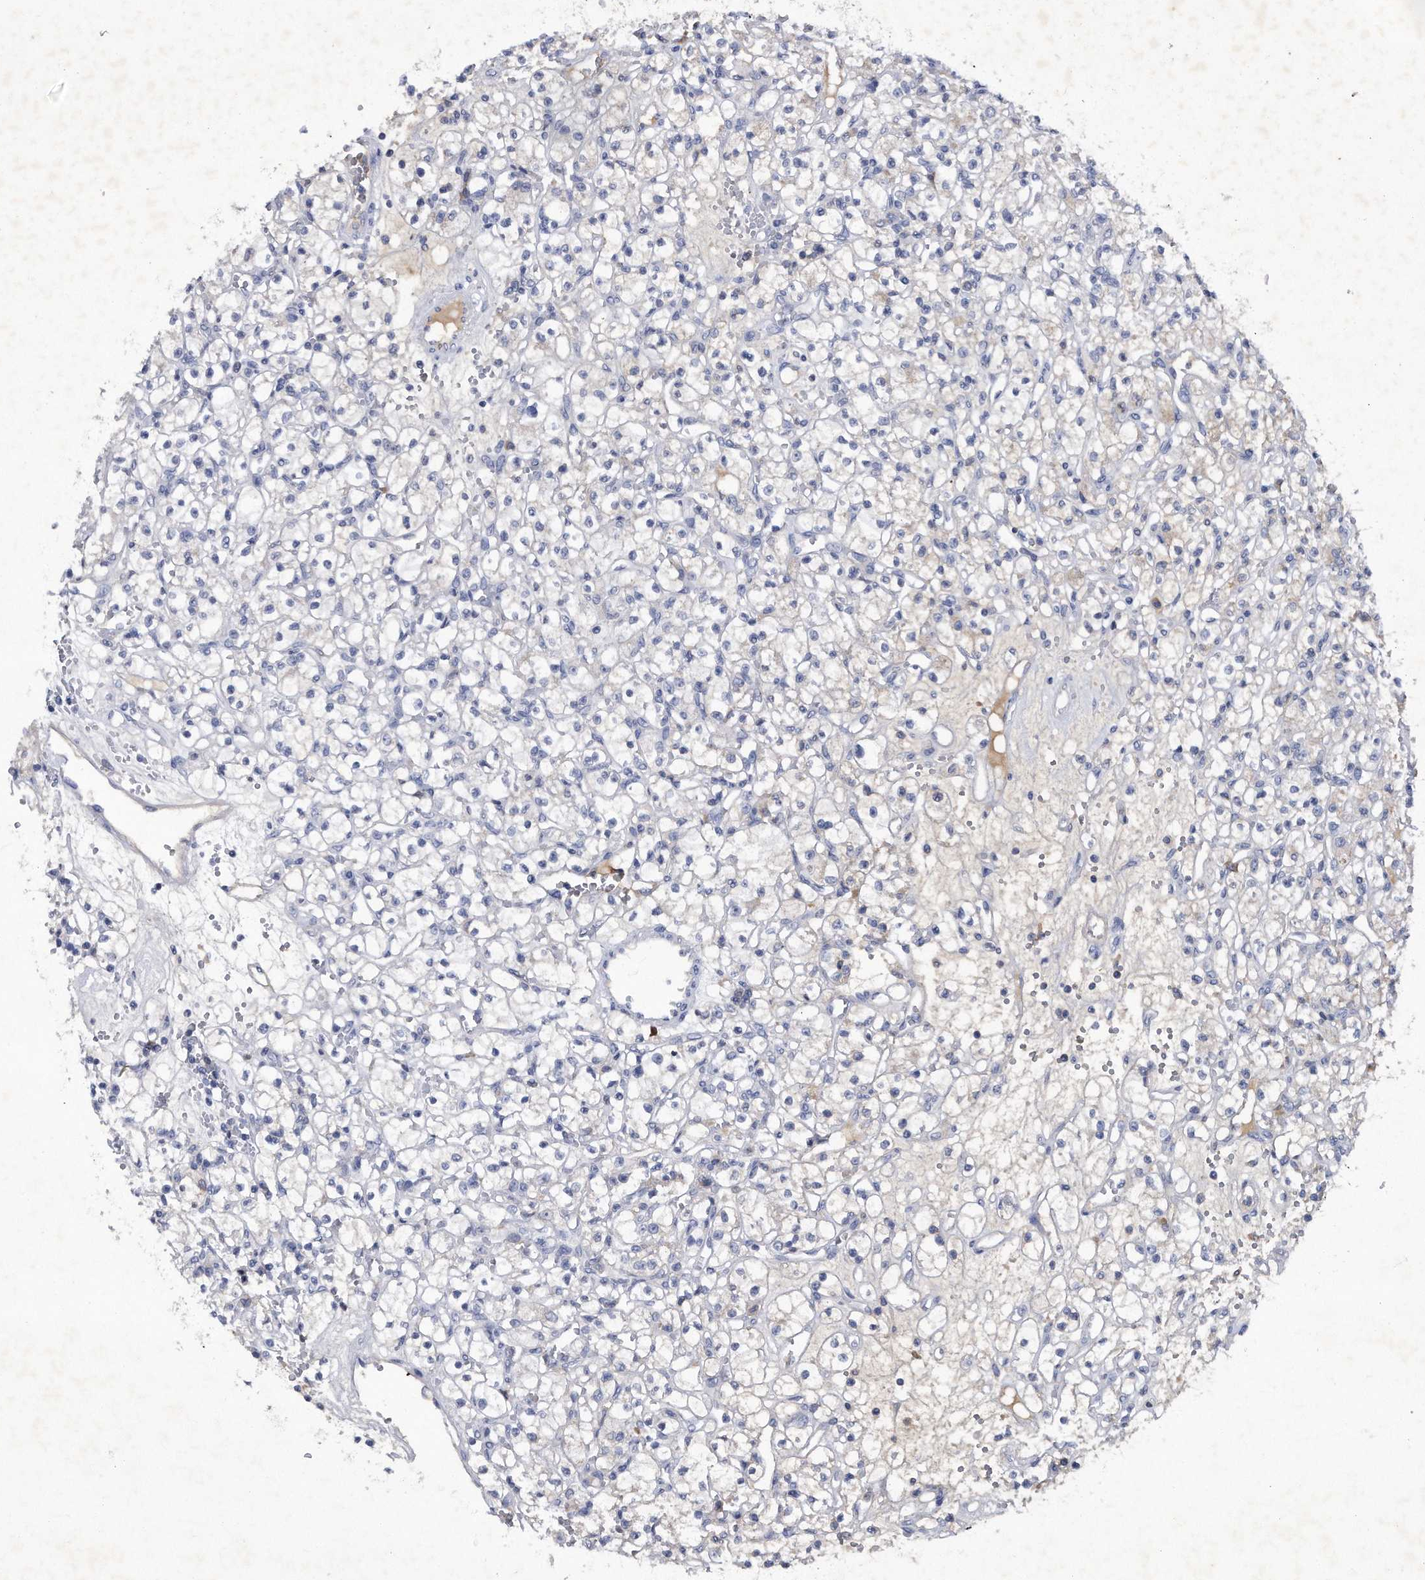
{"staining": {"intensity": "negative", "quantity": "none", "location": "none"}, "tissue": "renal cancer", "cell_type": "Tumor cells", "image_type": "cancer", "snomed": [{"axis": "morphology", "description": "Adenocarcinoma, NOS"}, {"axis": "topography", "description": "Kidney"}], "caption": "Renal cancer stained for a protein using immunohistochemistry (IHC) shows no staining tumor cells.", "gene": "ASNS", "patient": {"sex": "female", "age": 59}}